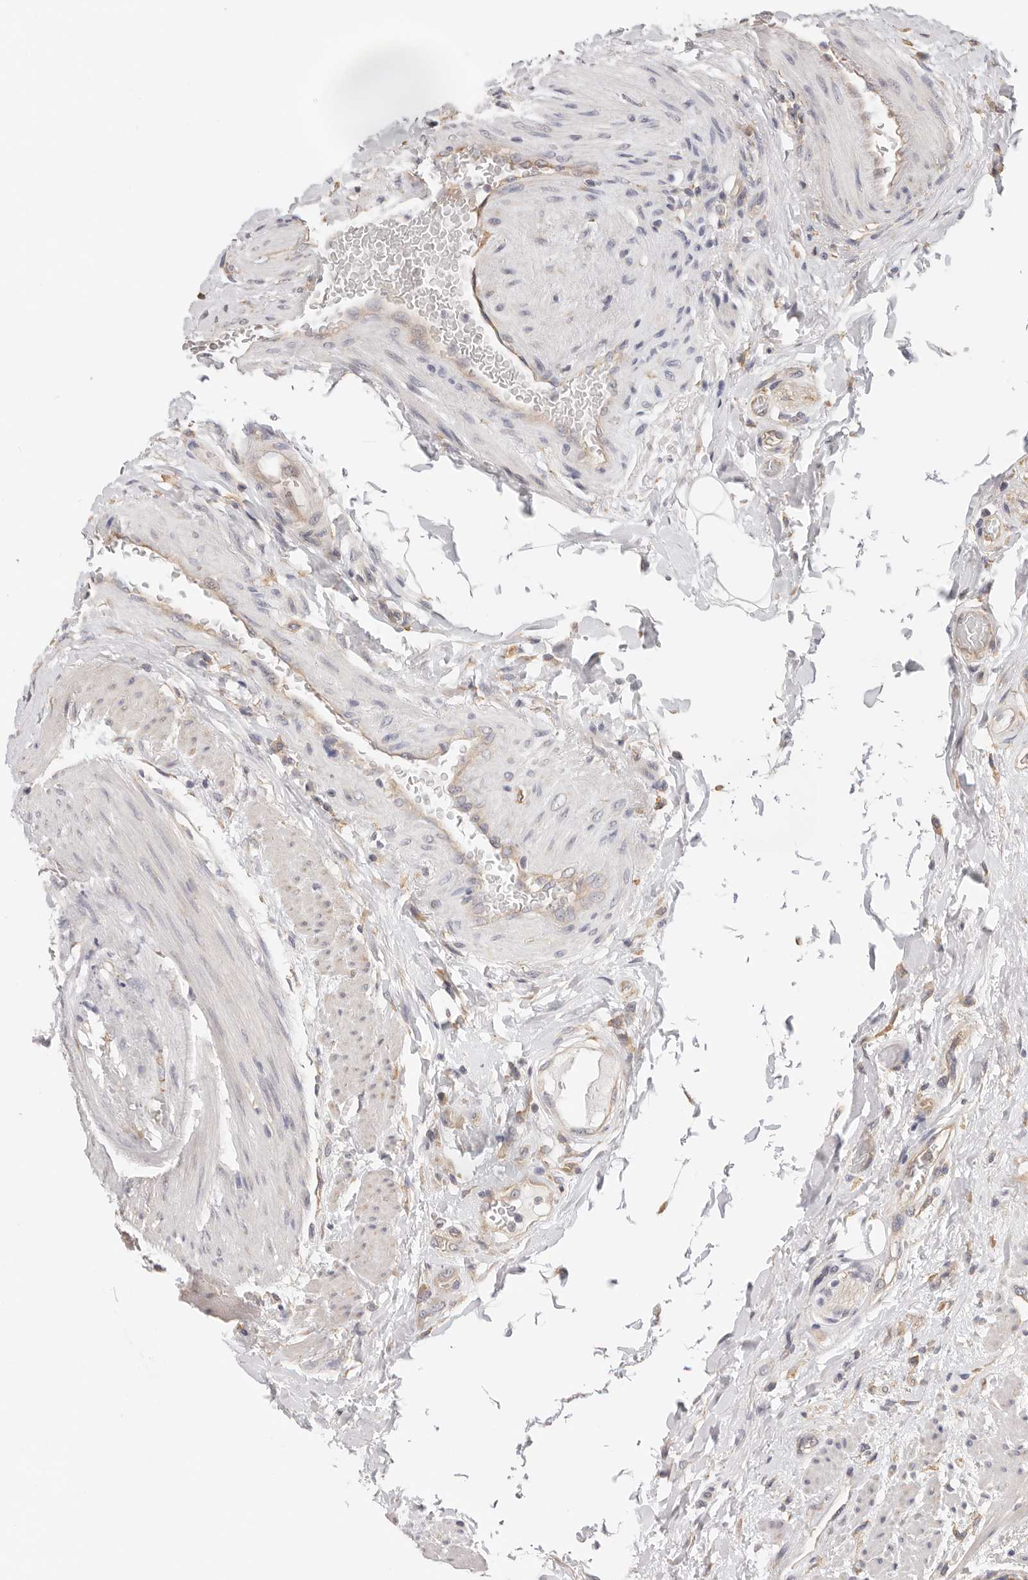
{"staining": {"intensity": "moderate", "quantity": ">75%", "location": "cytoplasmic/membranous"}, "tissue": "rectum", "cell_type": "Glandular cells", "image_type": "normal", "snomed": [{"axis": "morphology", "description": "Normal tissue, NOS"}, {"axis": "topography", "description": "Rectum"}], "caption": "Immunohistochemistry histopathology image of unremarkable human rectum stained for a protein (brown), which demonstrates medium levels of moderate cytoplasmic/membranous positivity in approximately >75% of glandular cells.", "gene": "AFDN", "patient": {"sex": "male", "age": 51}}